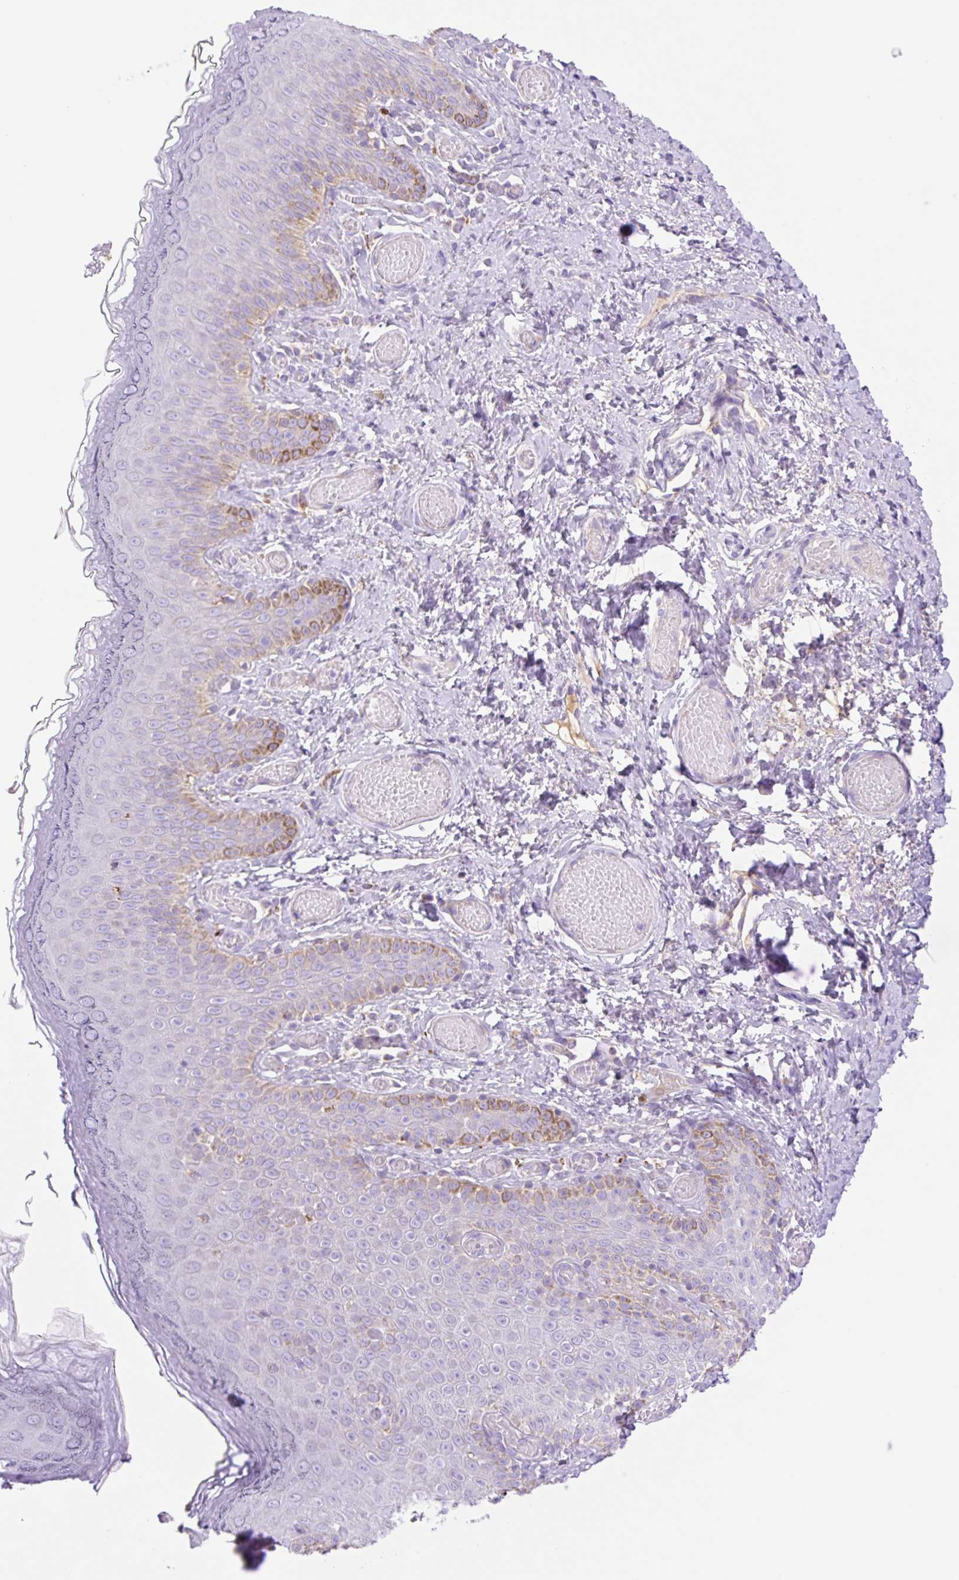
{"staining": {"intensity": "moderate", "quantity": "25%-75%", "location": "cytoplasmic/membranous"}, "tissue": "skin", "cell_type": "Epidermal cells", "image_type": "normal", "snomed": [{"axis": "morphology", "description": "Normal tissue, NOS"}, {"axis": "topography", "description": "Anal"}], "caption": "Unremarkable skin reveals moderate cytoplasmic/membranous staining in about 25%-75% of epidermal cells (DAB IHC with brightfield microscopy, high magnification)..", "gene": "ETNK2", "patient": {"sex": "female", "age": 40}}